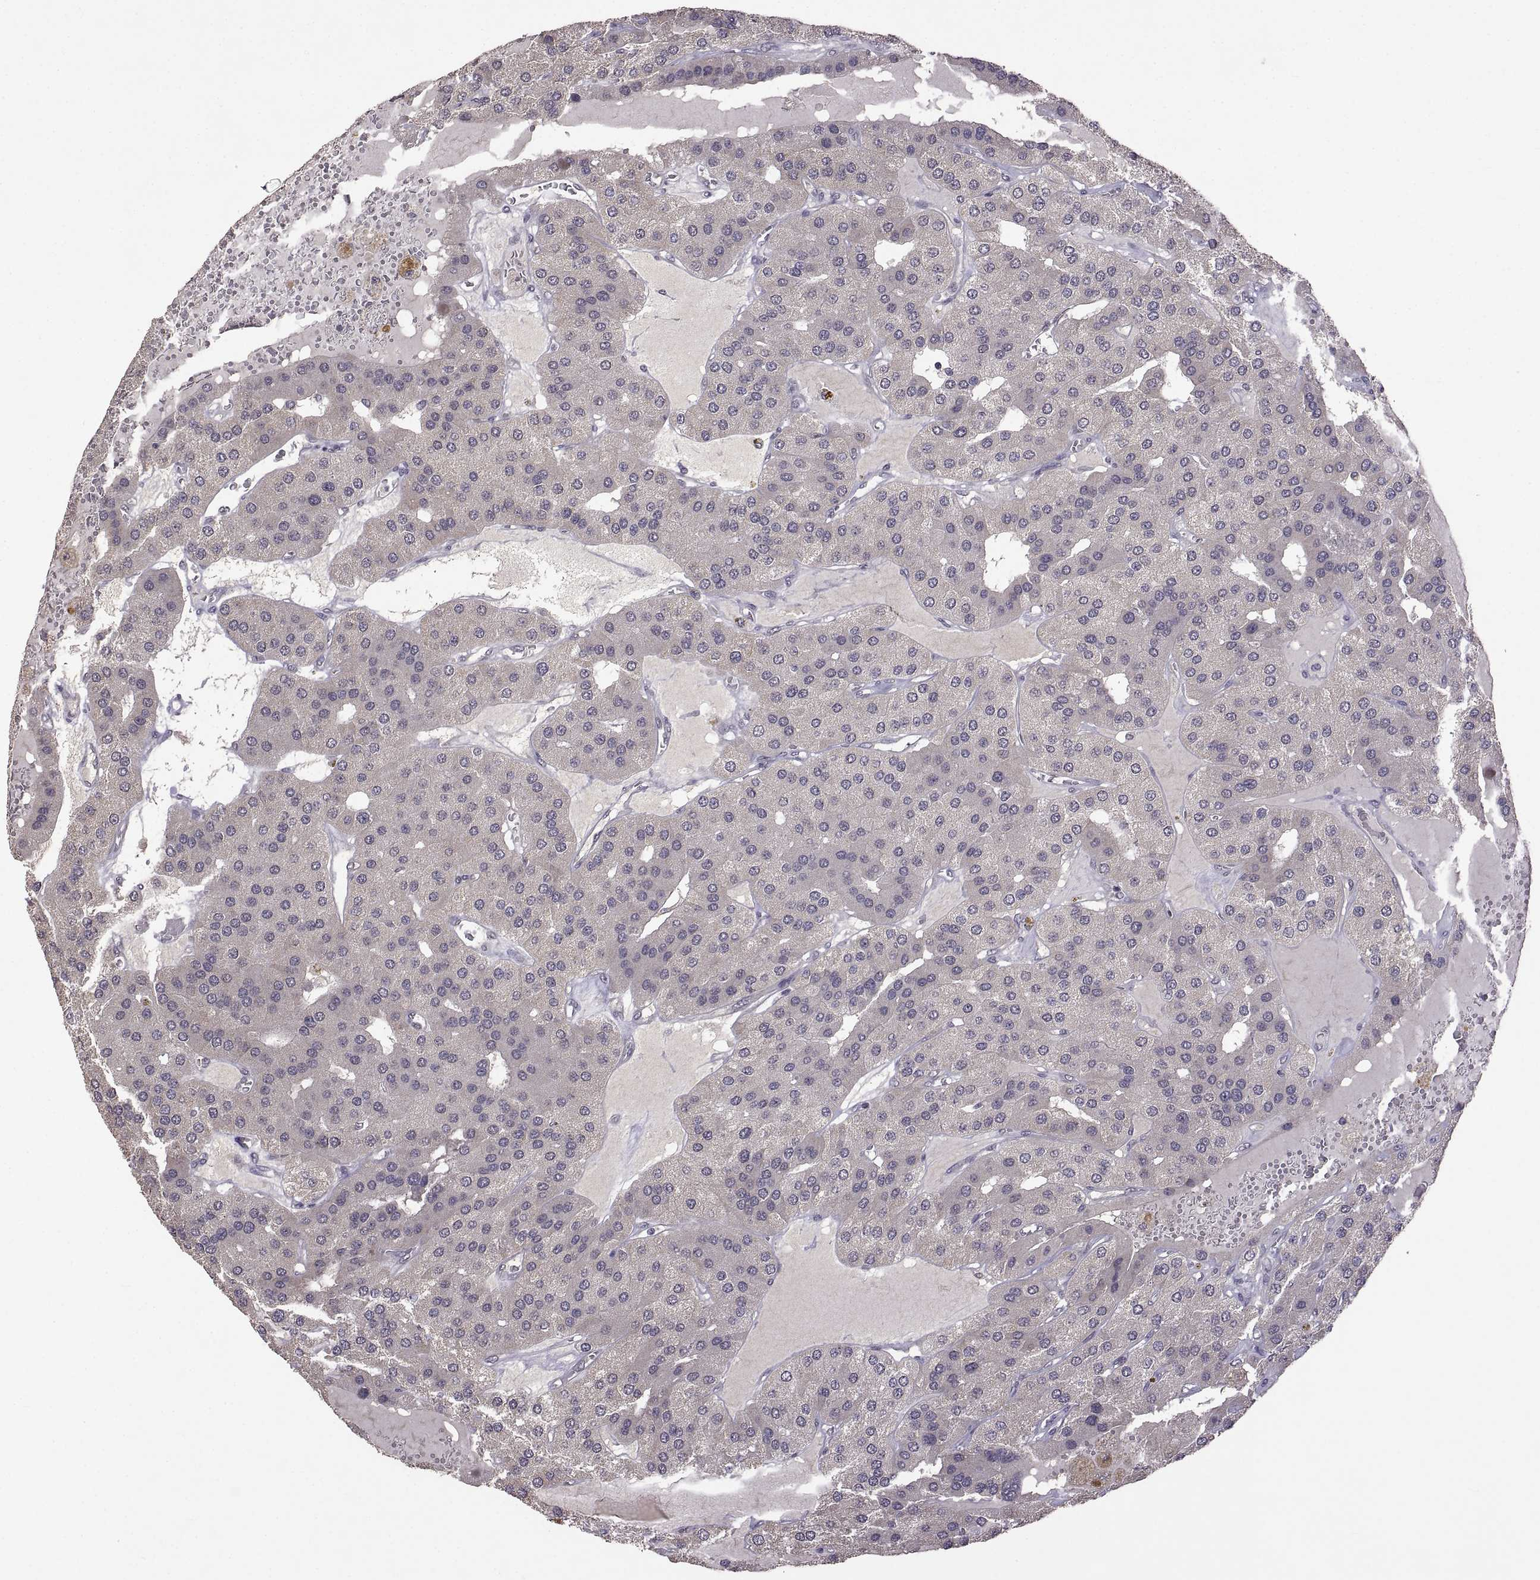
{"staining": {"intensity": "negative", "quantity": "none", "location": "none"}, "tissue": "parathyroid gland", "cell_type": "Glandular cells", "image_type": "normal", "snomed": [{"axis": "morphology", "description": "Normal tissue, NOS"}, {"axis": "morphology", "description": "Adenoma, NOS"}, {"axis": "topography", "description": "Parathyroid gland"}], "caption": "Immunohistochemistry (IHC) of benign parathyroid gland shows no positivity in glandular cells. (DAB immunohistochemistry visualized using brightfield microscopy, high magnification).", "gene": "LAMA1", "patient": {"sex": "female", "age": 86}}